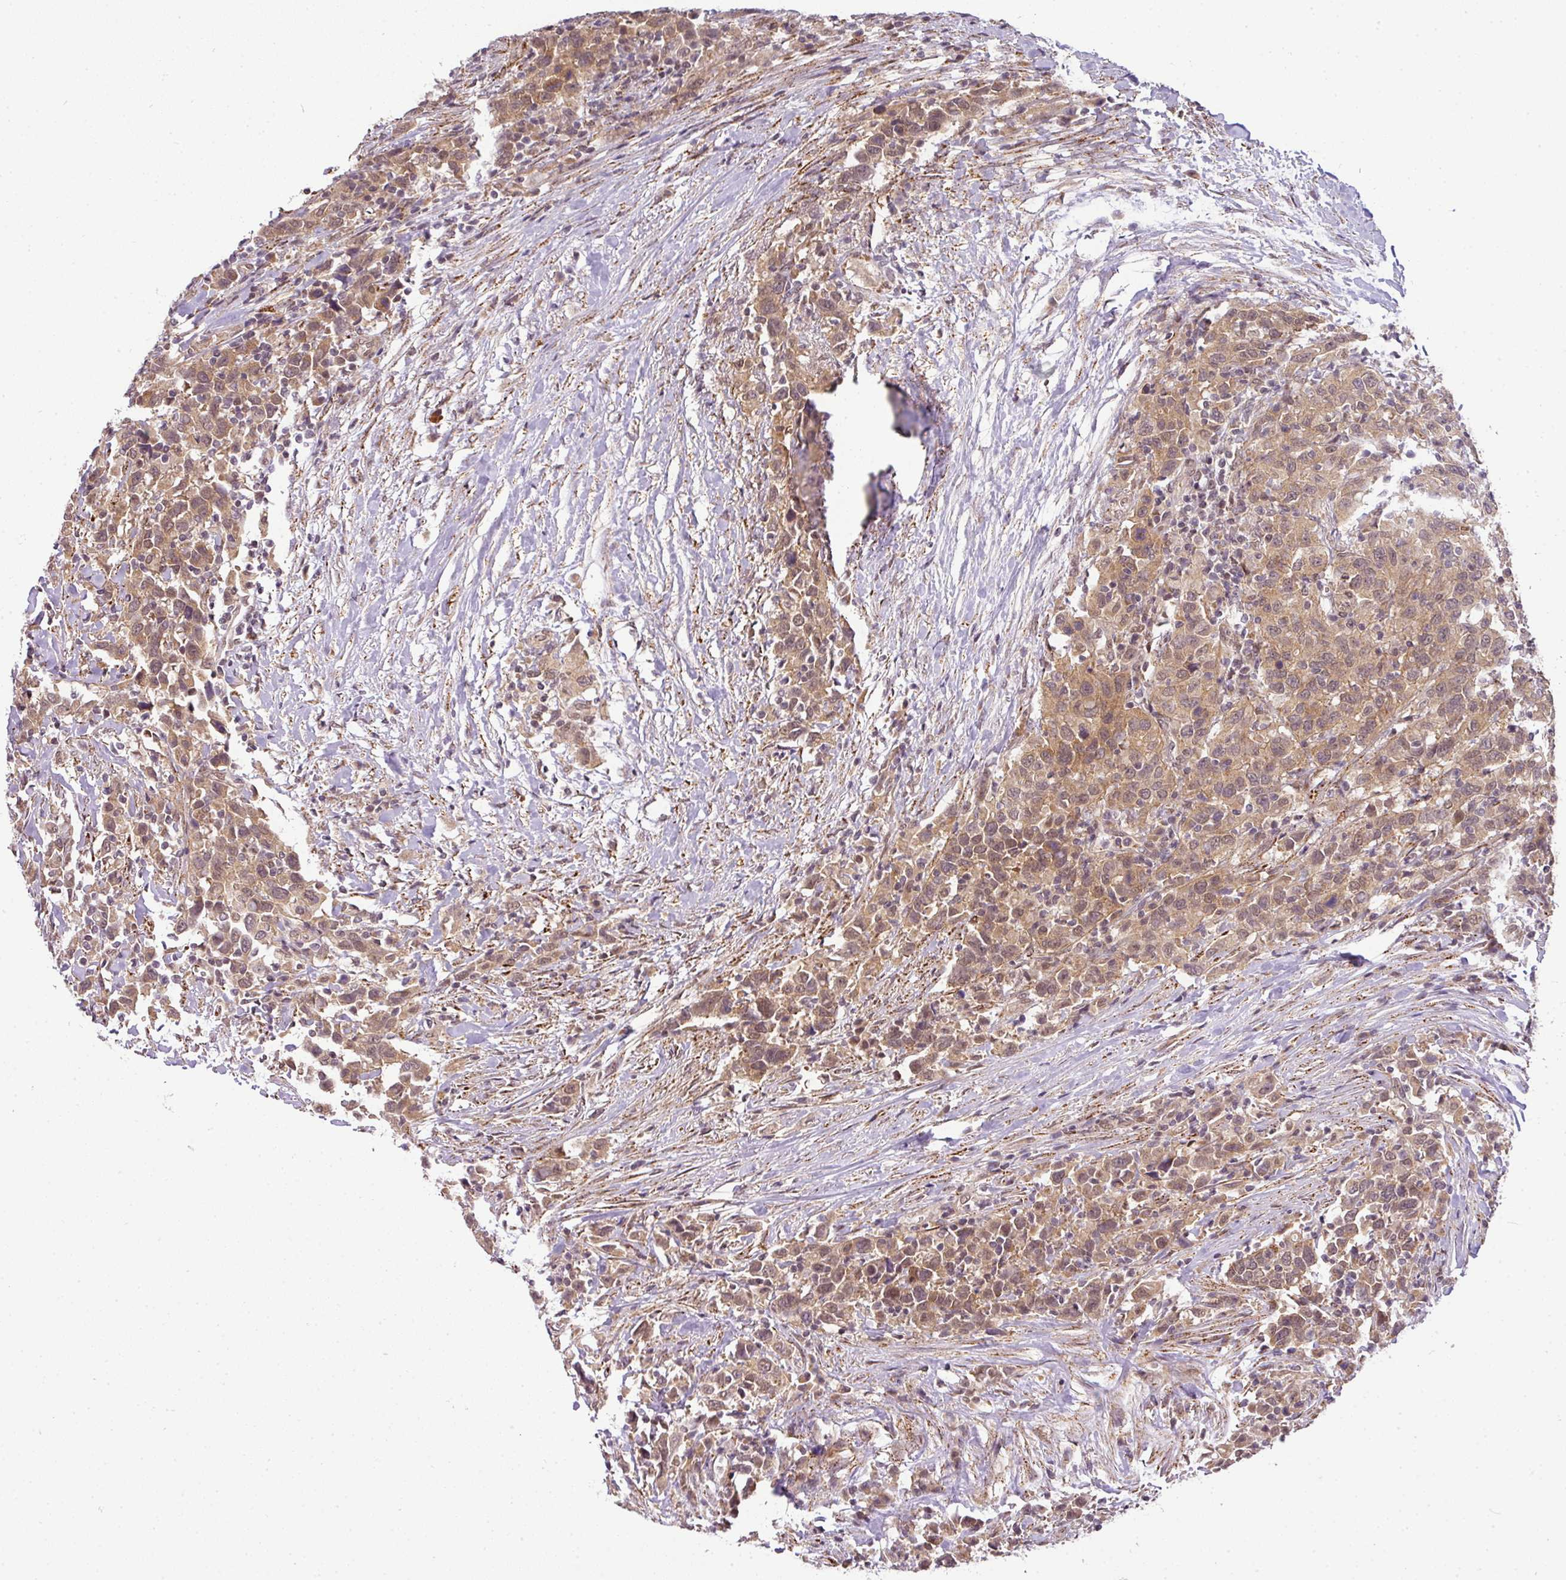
{"staining": {"intensity": "moderate", "quantity": ">75%", "location": "cytoplasmic/membranous"}, "tissue": "urothelial cancer", "cell_type": "Tumor cells", "image_type": "cancer", "snomed": [{"axis": "morphology", "description": "Urothelial carcinoma, High grade"}, {"axis": "topography", "description": "Urinary bladder"}], "caption": "High-grade urothelial carcinoma stained with a brown dye demonstrates moderate cytoplasmic/membranous positive staining in approximately >75% of tumor cells.", "gene": "C1orf226", "patient": {"sex": "male", "age": 61}}